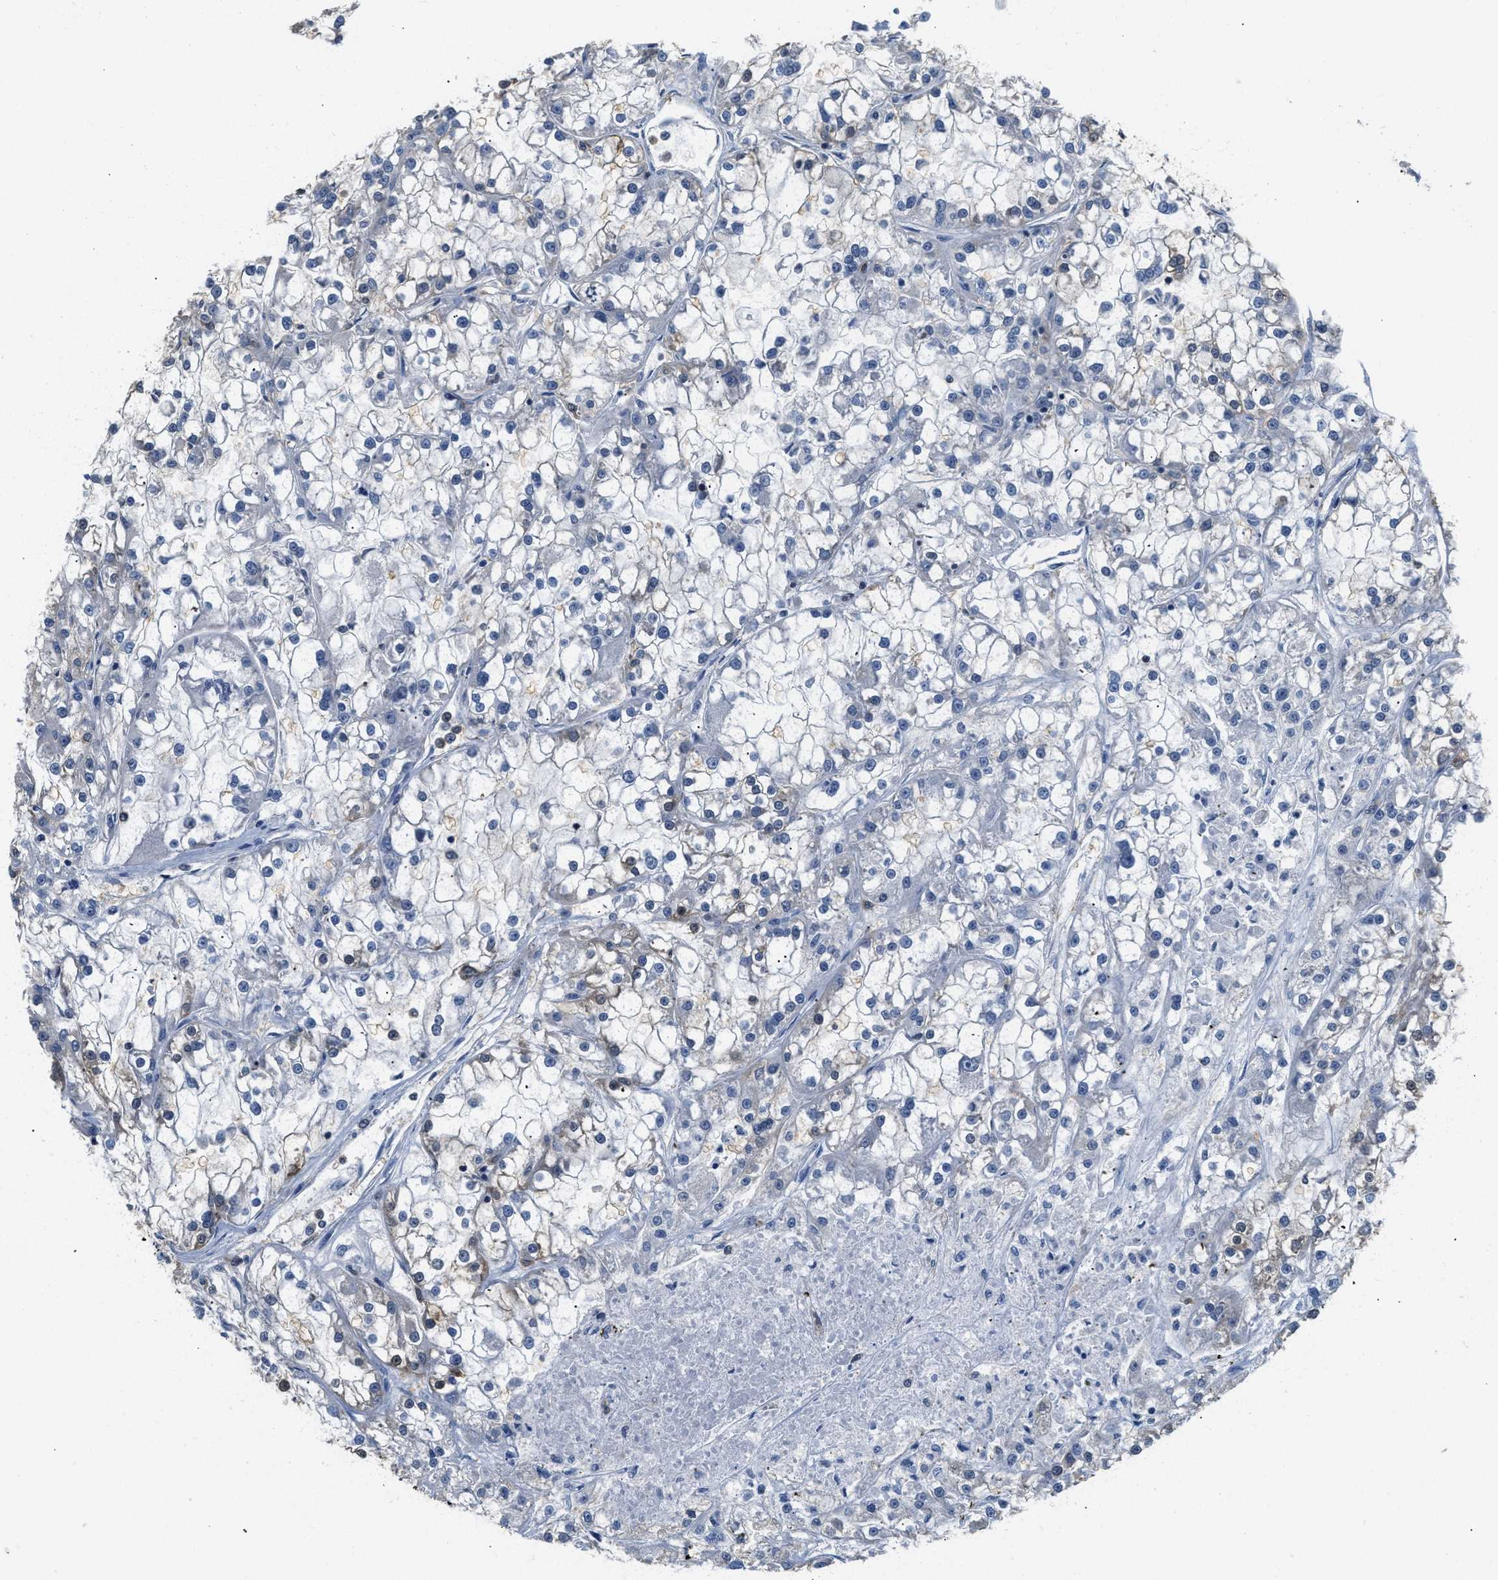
{"staining": {"intensity": "negative", "quantity": "none", "location": "none"}, "tissue": "renal cancer", "cell_type": "Tumor cells", "image_type": "cancer", "snomed": [{"axis": "morphology", "description": "Adenocarcinoma, NOS"}, {"axis": "topography", "description": "Kidney"}], "caption": "Immunohistochemical staining of human renal cancer shows no significant expression in tumor cells.", "gene": "EIF4EBP2", "patient": {"sex": "female", "age": 52}}